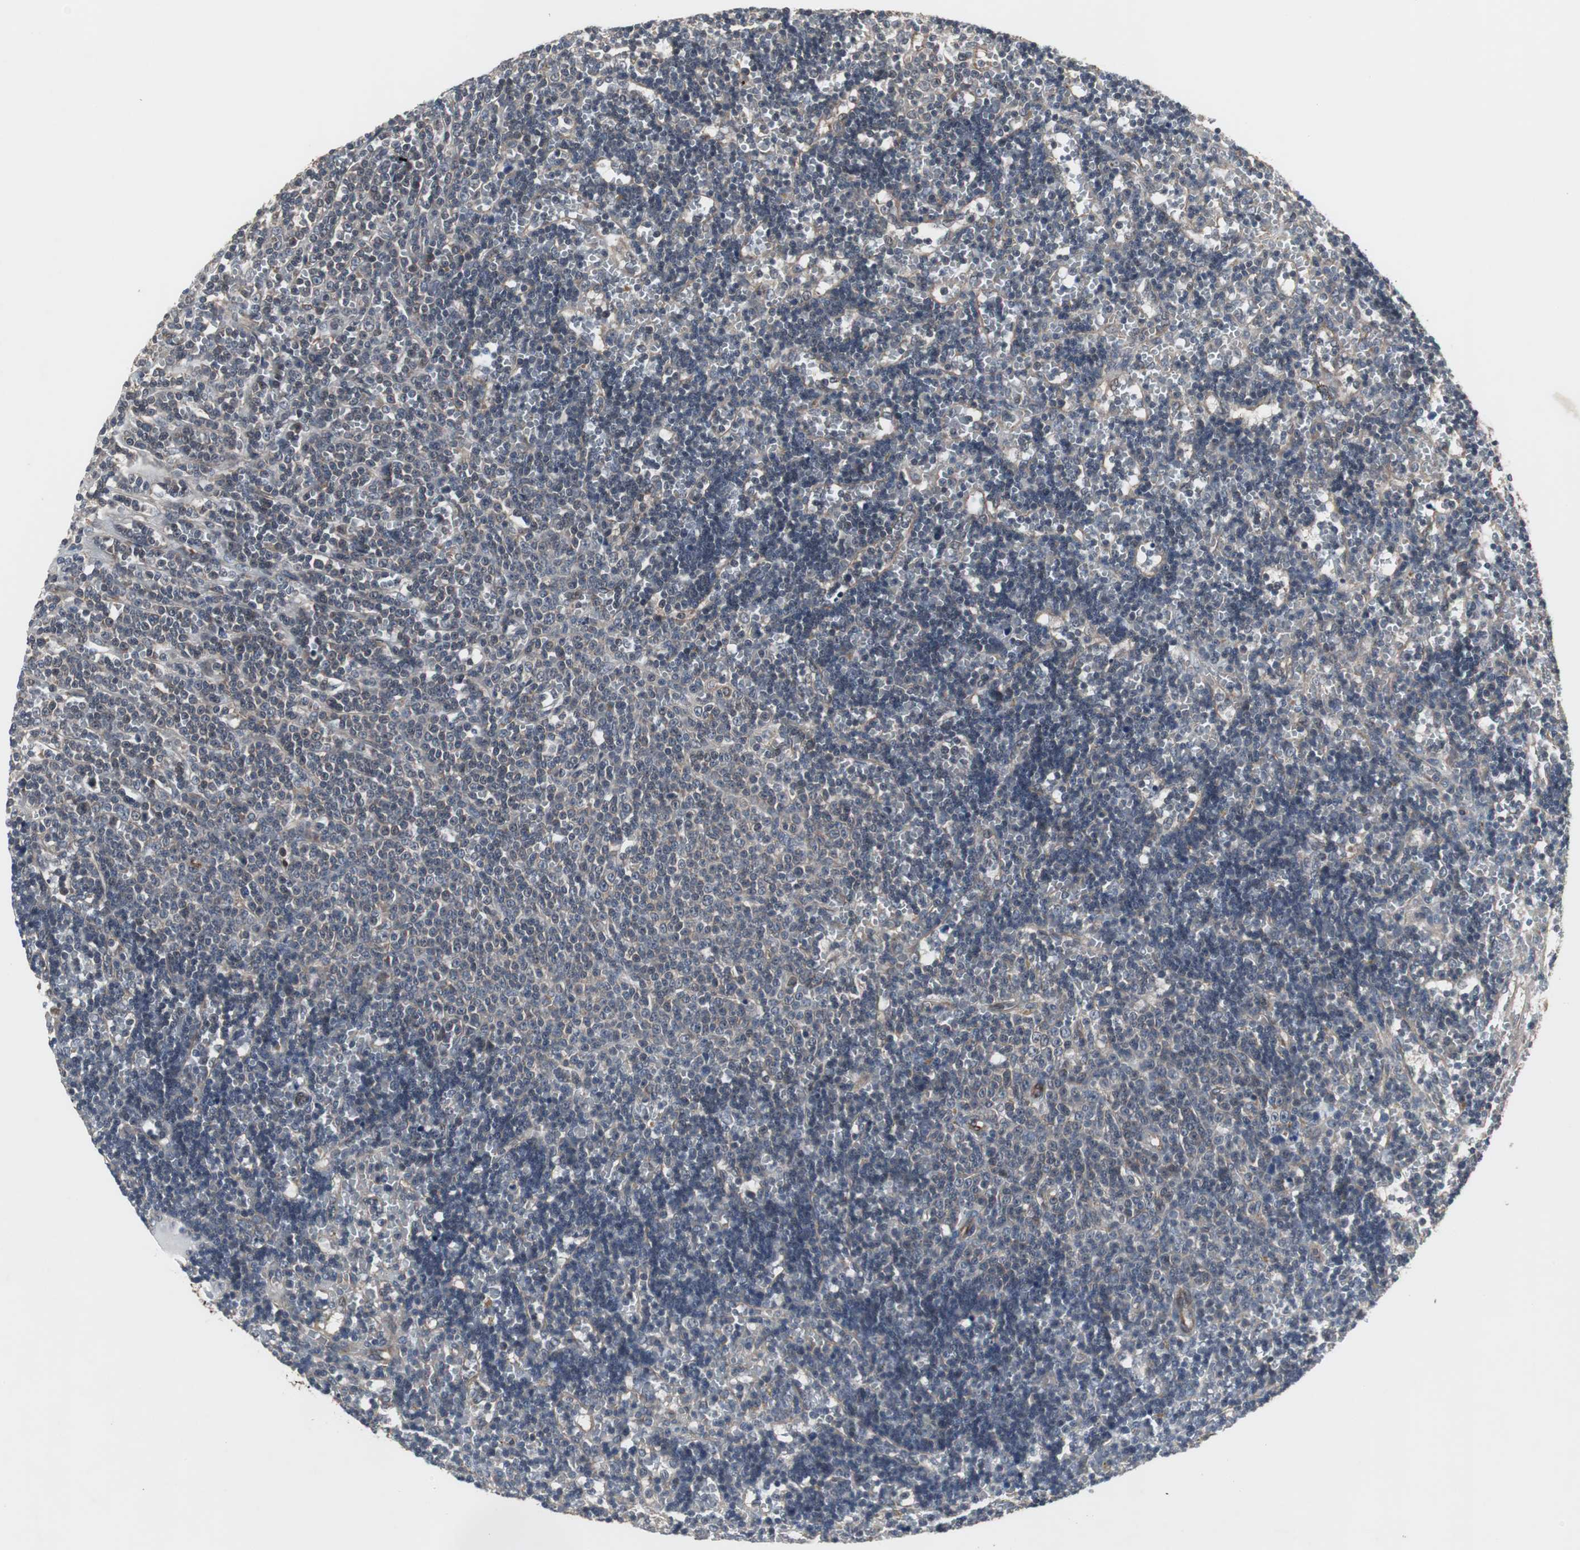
{"staining": {"intensity": "weak", "quantity": "<25%", "location": "cytoplasmic/membranous"}, "tissue": "lymphoma", "cell_type": "Tumor cells", "image_type": "cancer", "snomed": [{"axis": "morphology", "description": "Malignant lymphoma, non-Hodgkin's type, Low grade"}, {"axis": "topography", "description": "Spleen"}], "caption": "A photomicrograph of human low-grade malignant lymphoma, non-Hodgkin's type is negative for staining in tumor cells.", "gene": "ATP2B2", "patient": {"sex": "male", "age": 60}}